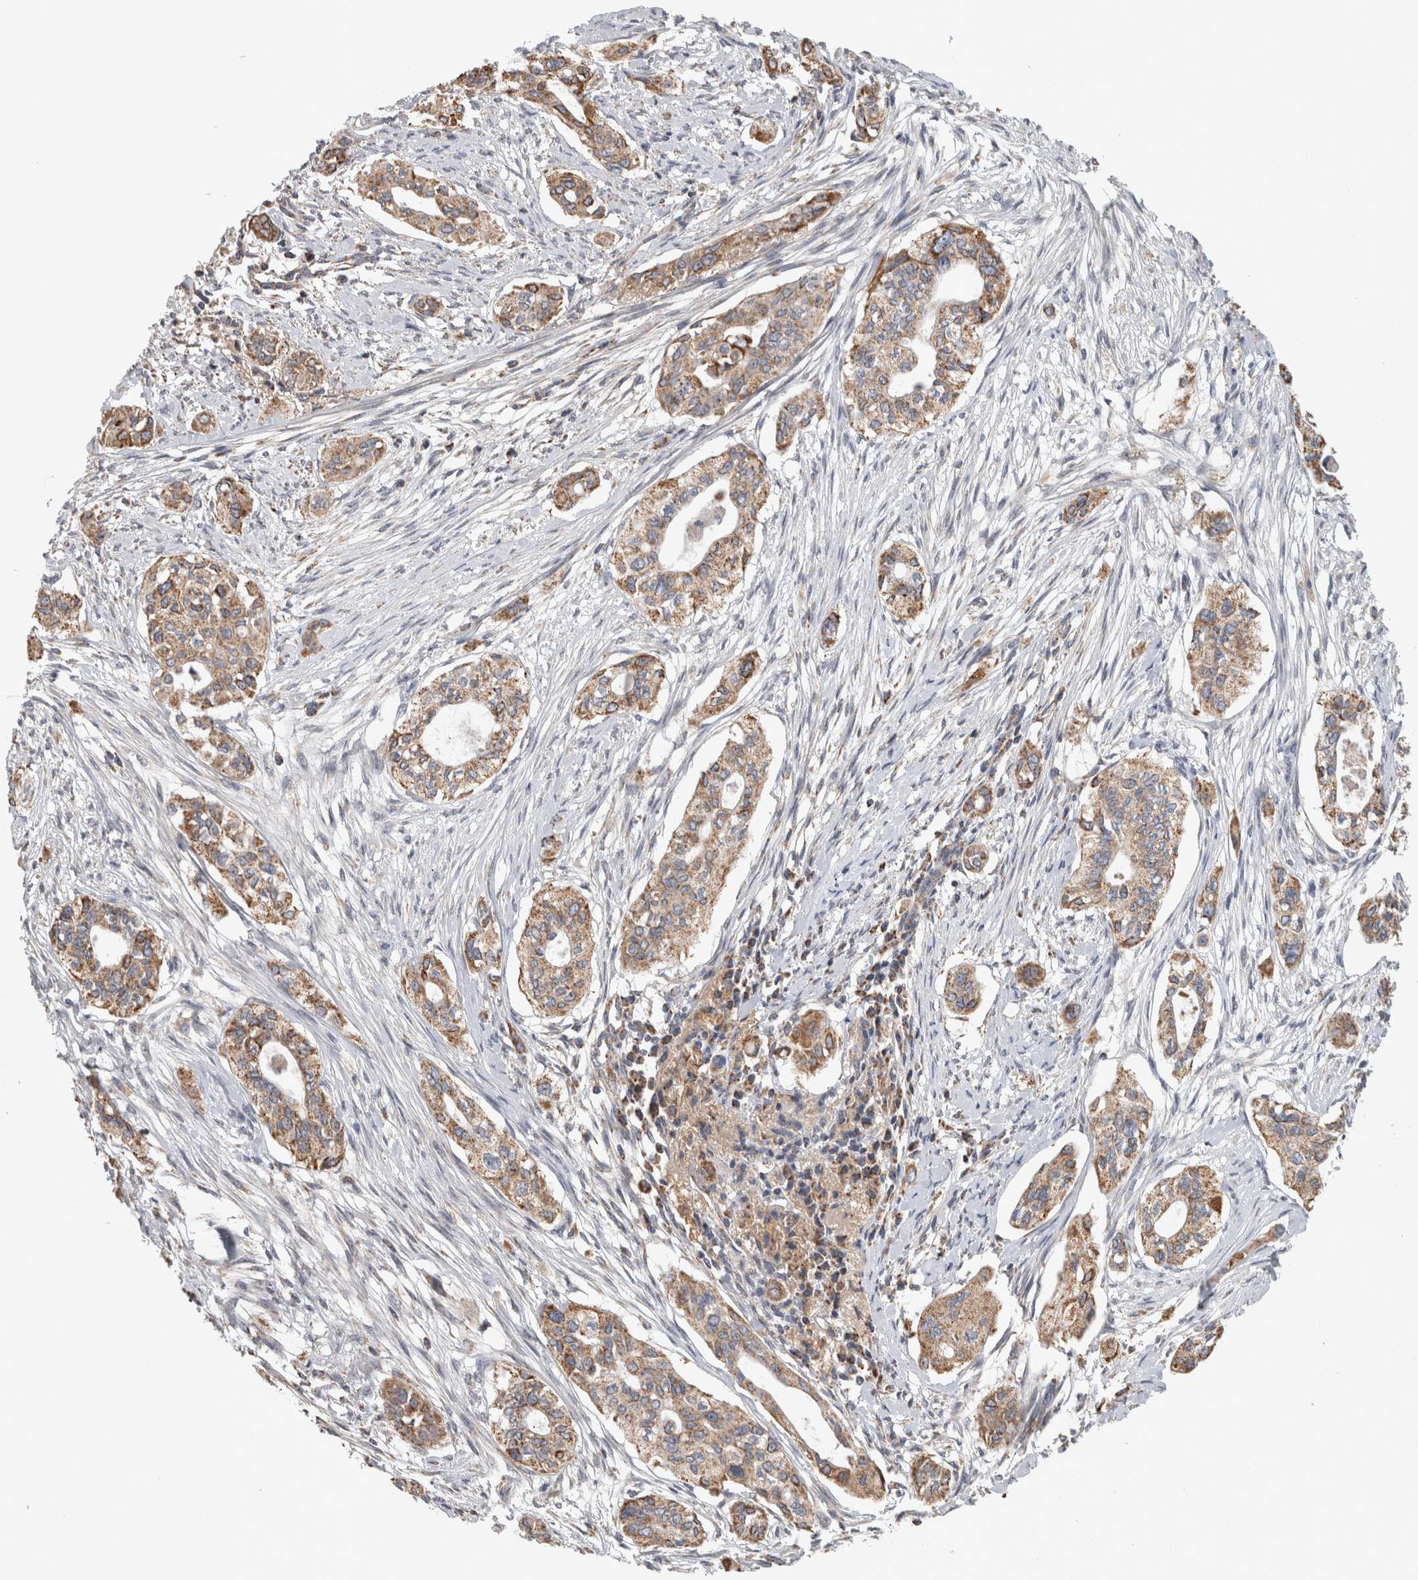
{"staining": {"intensity": "moderate", "quantity": ">75%", "location": "cytoplasmic/membranous"}, "tissue": "pancreatic cancer", "cell_type": "Tumor cells", "image_type": "cancer", "snomed": [{"axis": "morphology", "description": "Adenocarcinoma, NOS"}, {"axis": "topography", "description": "Pancreas"}], "caption": "Moderate cytoplasmic/membranous protein expression is identified in about >75% of tumor cells in pancreatic cancer.", "gene": "ST8SIA1", "patient": {"sex": "female", "age": 60}}